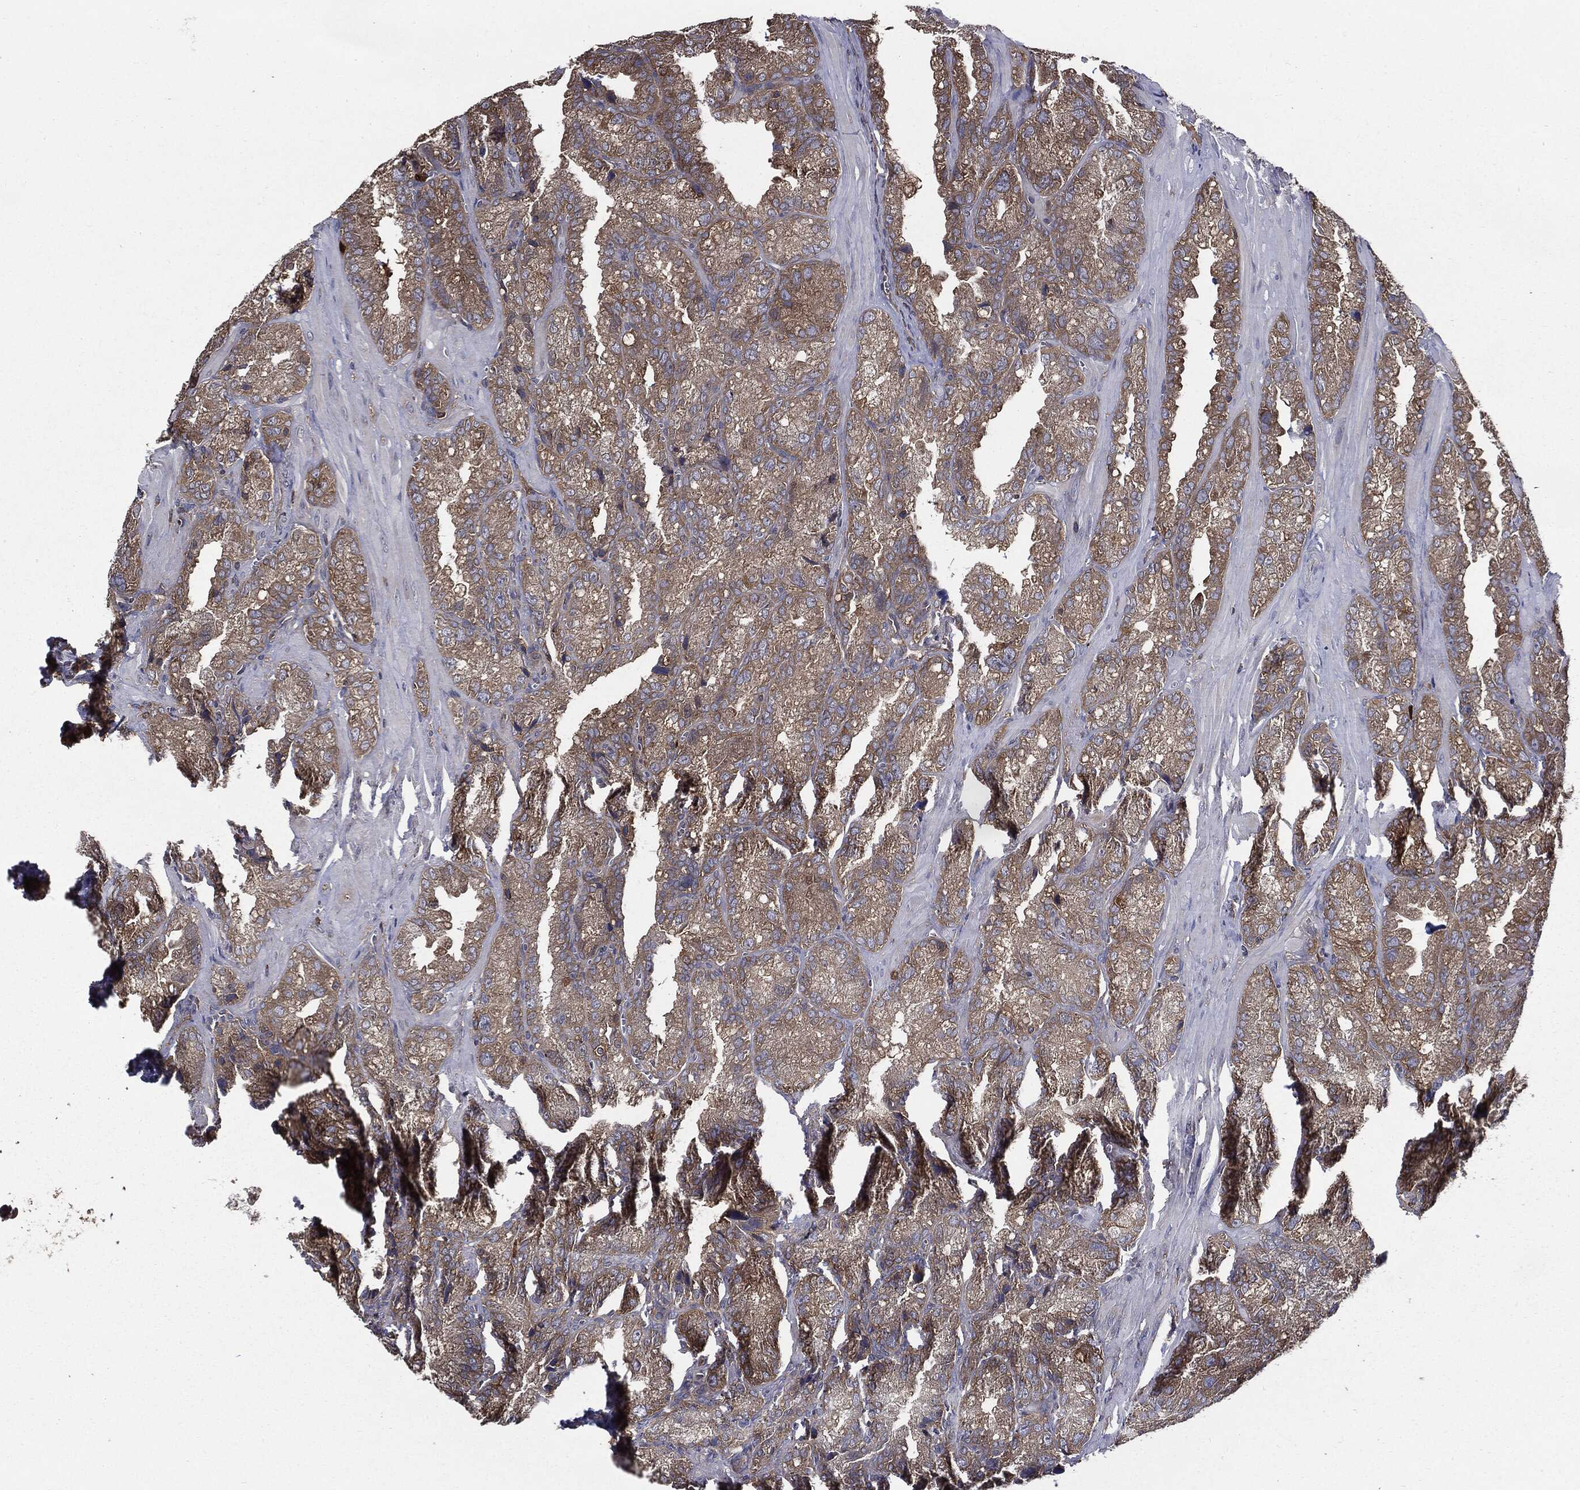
{"staining": {"intensity": "strong", "quantity": "25%-75%", "location": "cytoplasmic/membranous"}, "tissue": "seminal vesicle", "cell_type": "Glandular cells", "image_type": "normal", "snomed": [{"axis": "morphology", "description": "Normal tissue, NOS"}, {"axis": "topography", "description": "Seminal veicle"}], "caption": "Immunohistochemistry (IHC) of normal human seminal vesicle demonstrates high levels of strong cytoplasmic/membranous positivity in approximately 25%-75% of glandular cells. The staining is performed using DAB brown chromogen to label protein expression. The nuclei are counter-stained blue using hematoxylin.", "gene": "PDCD6IP", "patient": {"sex": "male", "age": 57}}